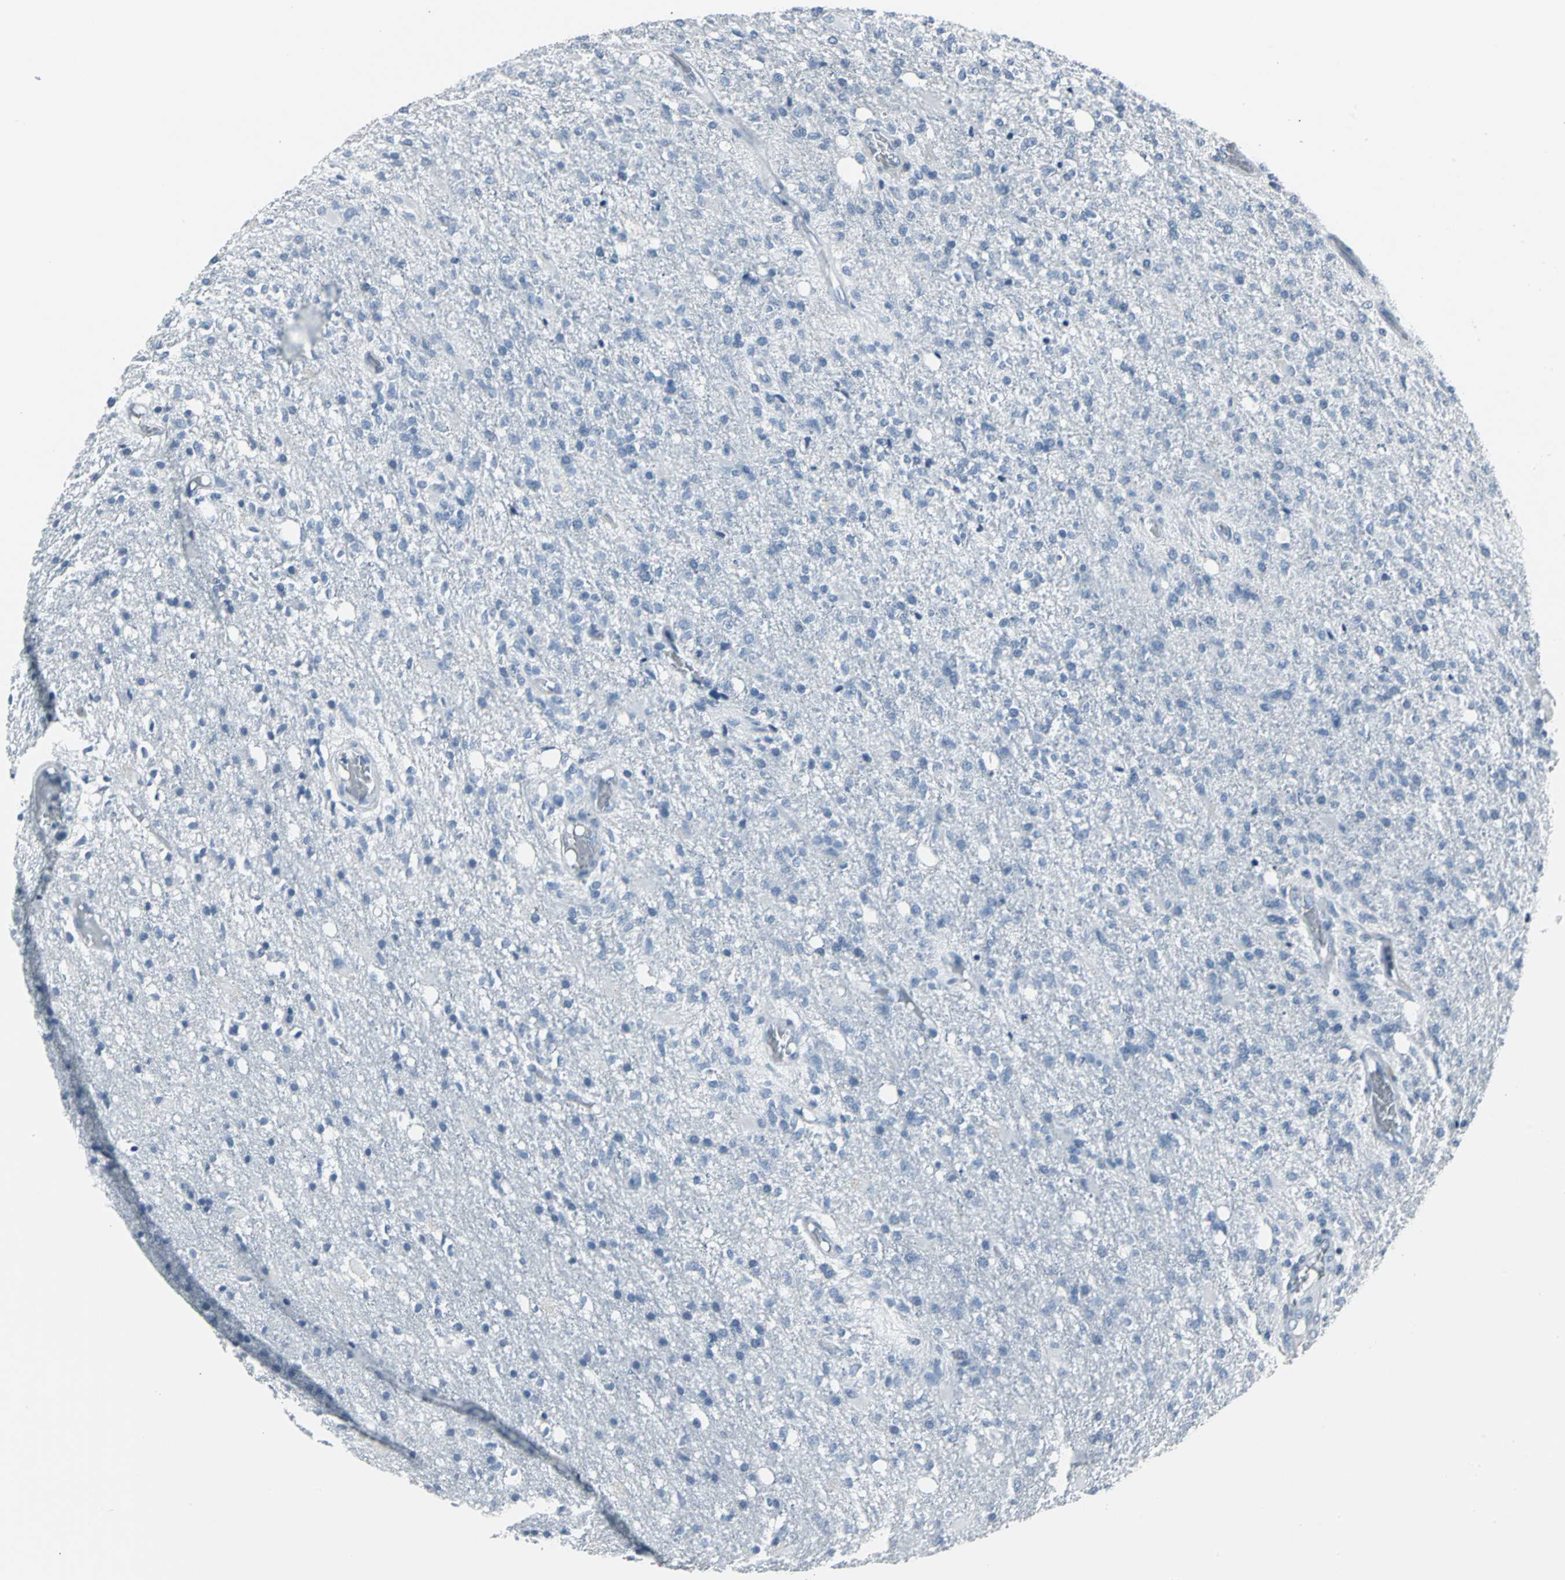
{"staining": {"intensity": "negative", "quantity": "none", "location": "none"}, "tissue": "glioma", "cell_type": "Tumor cells", "image_type": "cancer", "snomed": [{"axis": "morphology", "description": "Normal tissue, NOS"}, {"axis": "morphology", "description": "Glioma, malignant, High grade"}, {"axis": "topography", "description": "Cerebral cortex"}], "caption": "The IHC photomicrograph has no significant positivity in tumor cells of malignant high-grade glioma tissue.", "gene": "IQGAP2", "patient": {"sex": "male", "age": 77}}